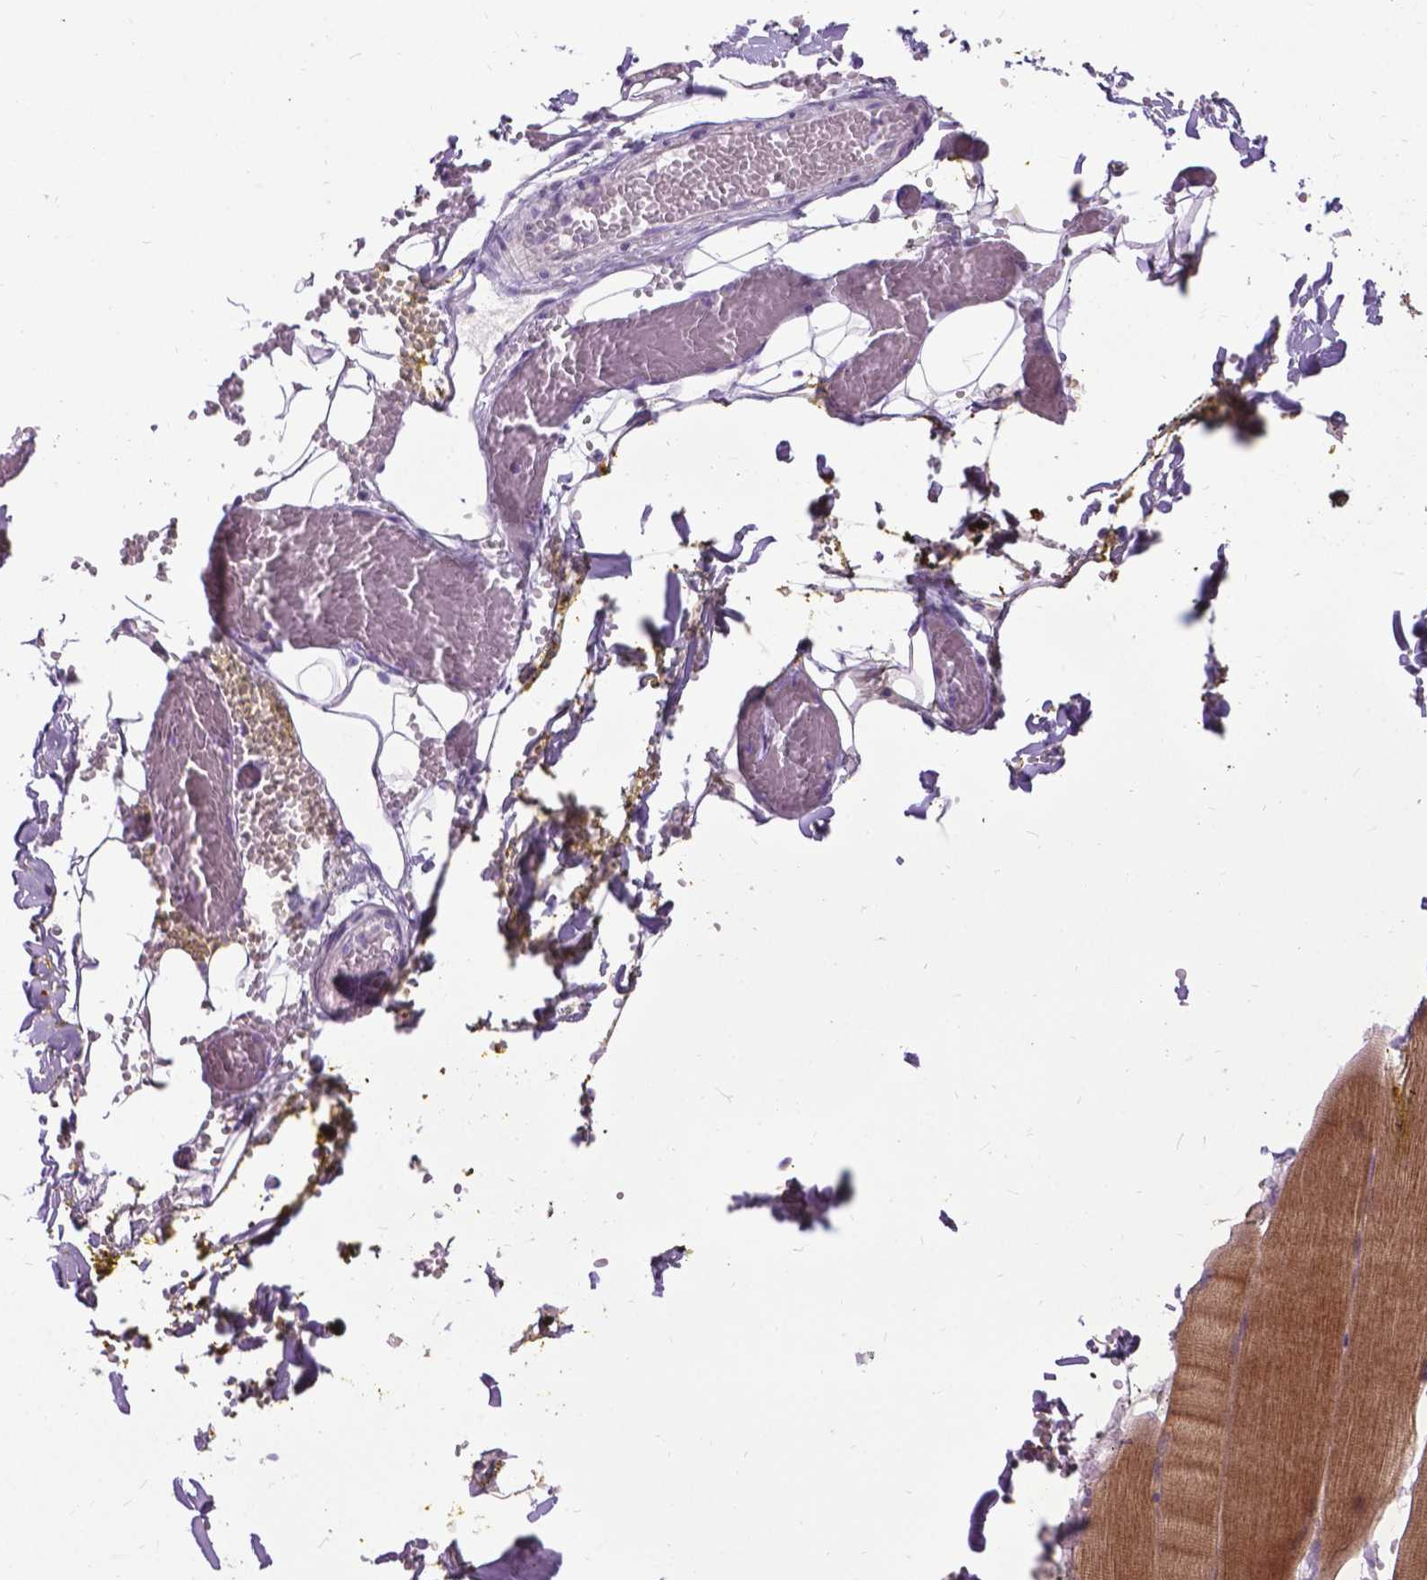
{"staining": {"intensity": "moderate", "quantity": ">75%", "location": "cytoplasmic/membranous,nuclear"}, "tissue": "skeletal muscle", "cell_type": "Myocytes", "image_type": "normal", "snomed": [{"axis": "morphology", "description": "Normal tissue, NOS"}, {"axis": "topography", "description": "Skeletal muscle"}], "caption": "Immunohistochemistry (IHC) photomicrograph of unremarkable human skeletal muscle stained for a protein (brown), which demonstrates medium levels of moderate cytoplasmic/membranous,nuclear expression in approximately >75% of myocytes.", "gene": "PROB1", "patient": {"sex": "male", "age": 56}}